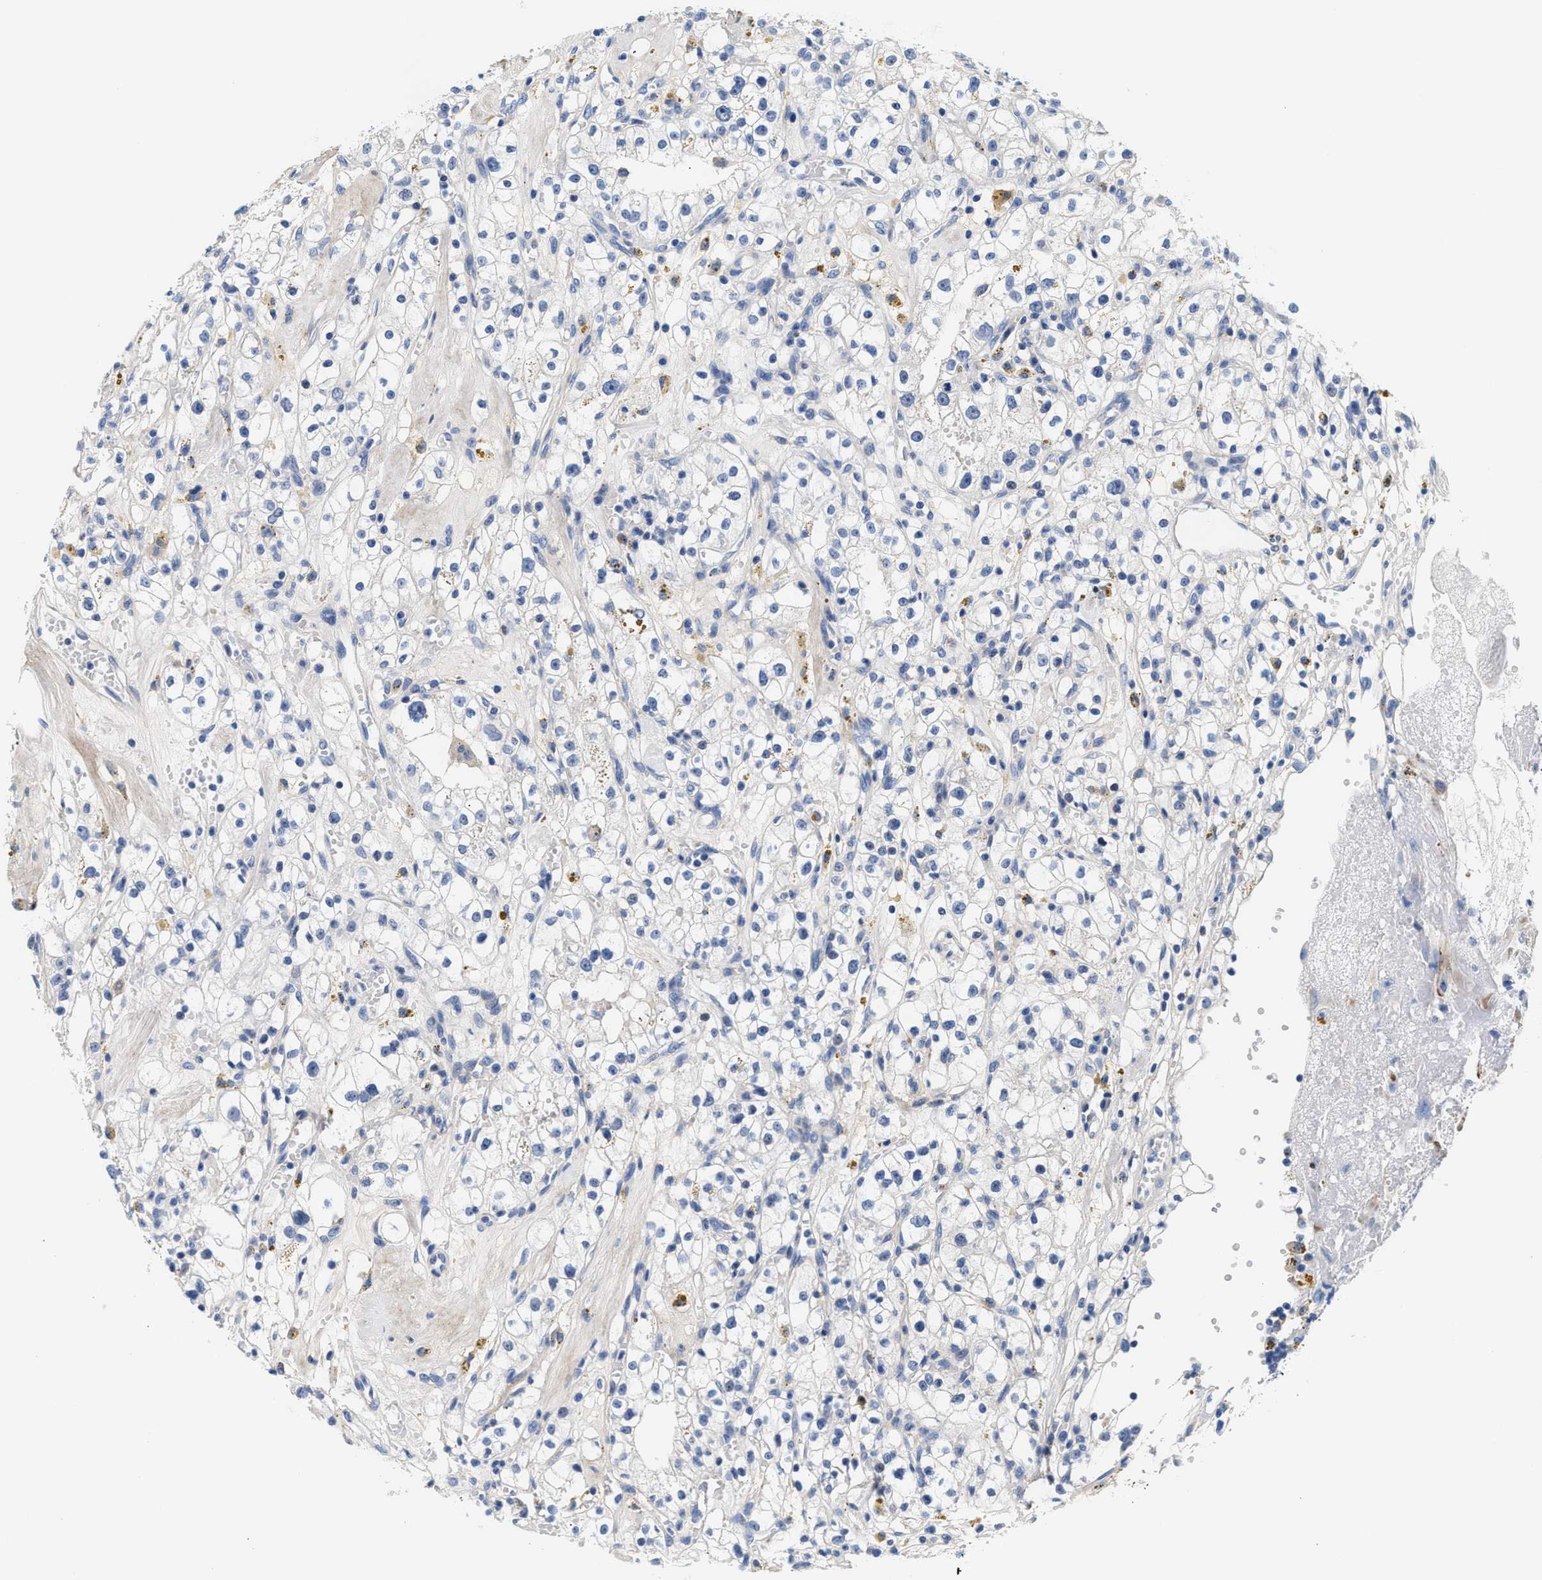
{"staining": {"intensity": "negative", "quantity": "none", "location": "none"}, "tissue": "renal cancer", "cell_type": "Tumor cells", "image_type": "cancer", "snomed": [{"axis": "morphology", "description": "Adenocarcinoma, NOS"}, {"axis": "topography", "description": "Kidney"}], "caption": "IHC micrograph of adenocarcinoma (renal) stained for a protein (brown), which shows no positivity in tumor cells.", "gene": "ACTL7B", "patient": {"sex": "male", "age": 56}}